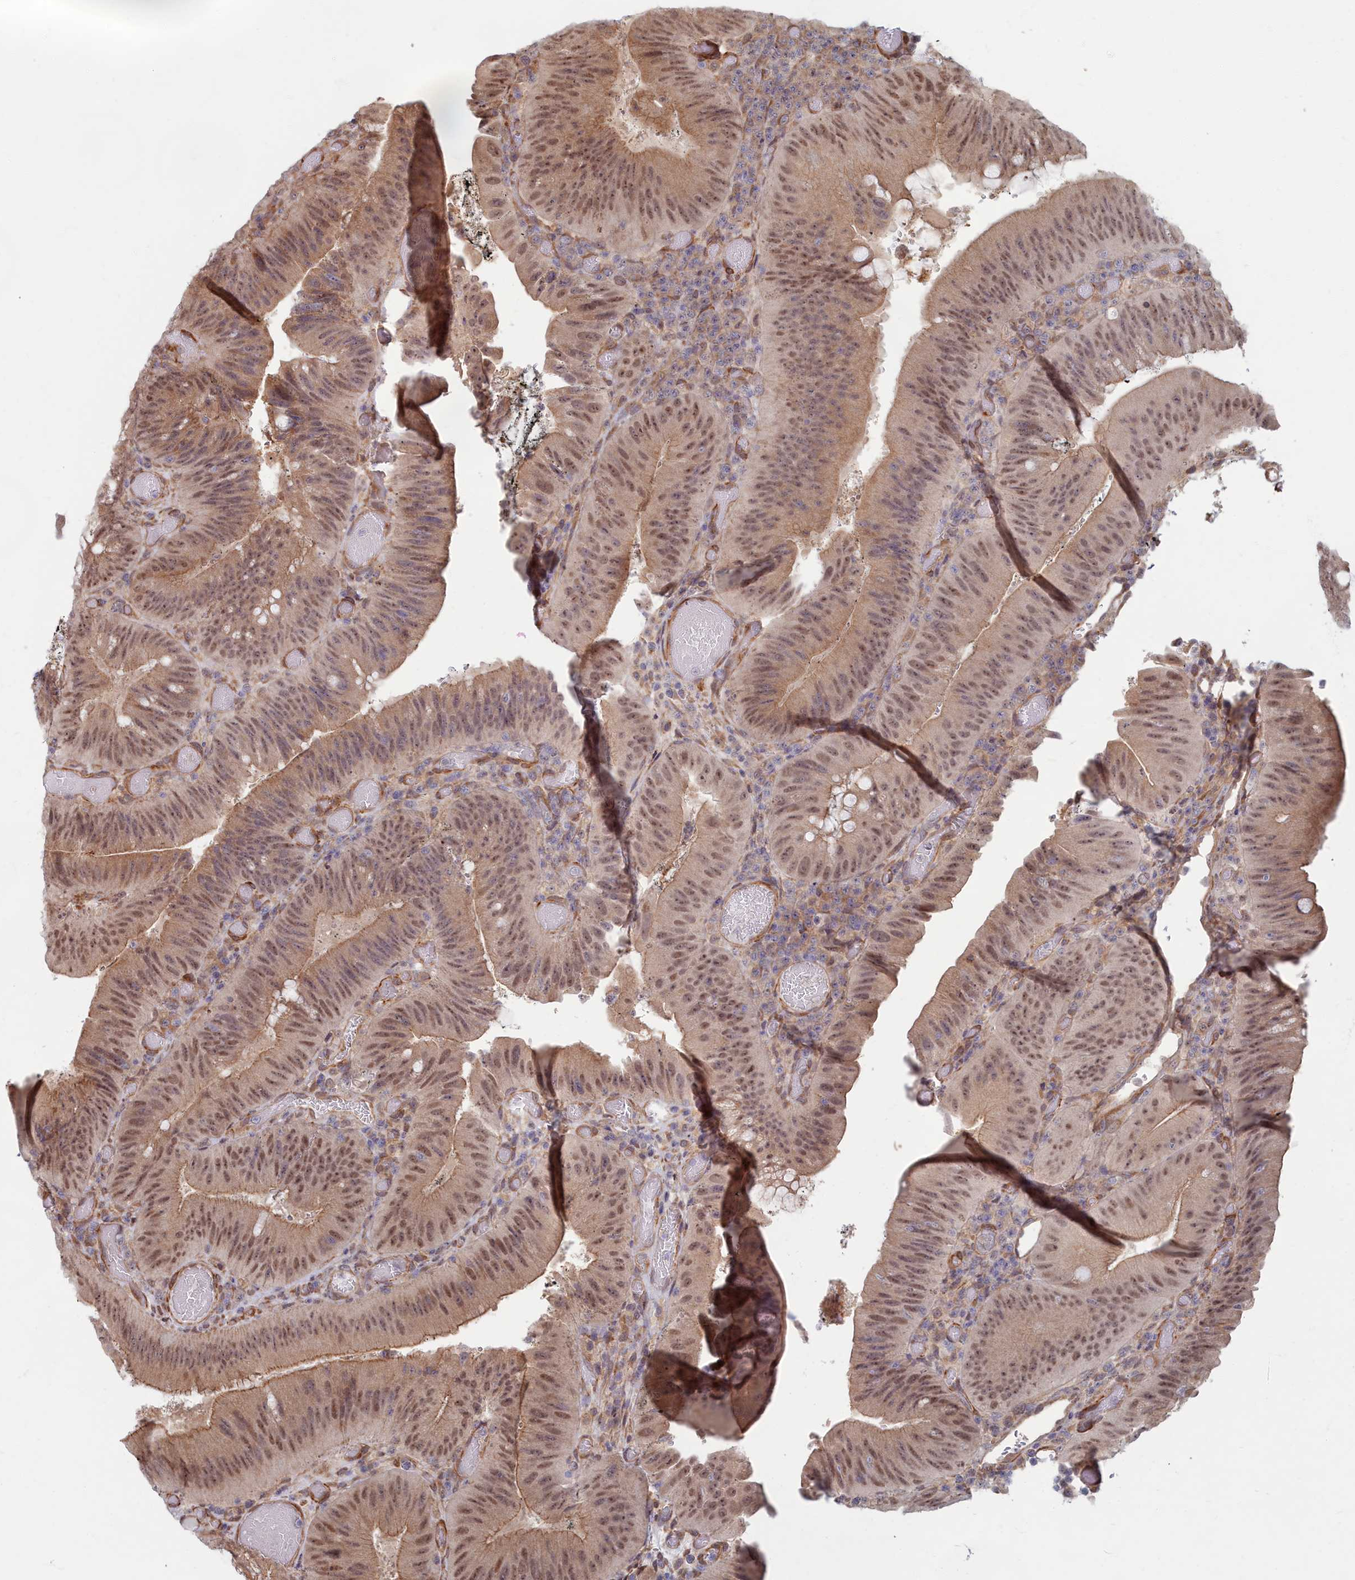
{"staining": {"intensity": "moderate", "quantity": ">75%", "location": "cytoplasmic/membranous,nuclear"}, "tissue": "colorectal cancer", "cell_type": "Tumor cells", "image_type": "cancer", "snomed": [{"axis": "morphology", "description": "Adenocarcinoma, NOS"}, {"axis": "topography", "description": "Colon"}], "caption": "A brown stain shows moderate cytoplasmic/membranous and nuclear positivity of a protein in human colorectal adenocarcinoma tumor cells. The protein is shown in brown color, while the nuclei are stained blue.", "gene": "MAK16", "patient": {"sex": "female", "age": 43}}